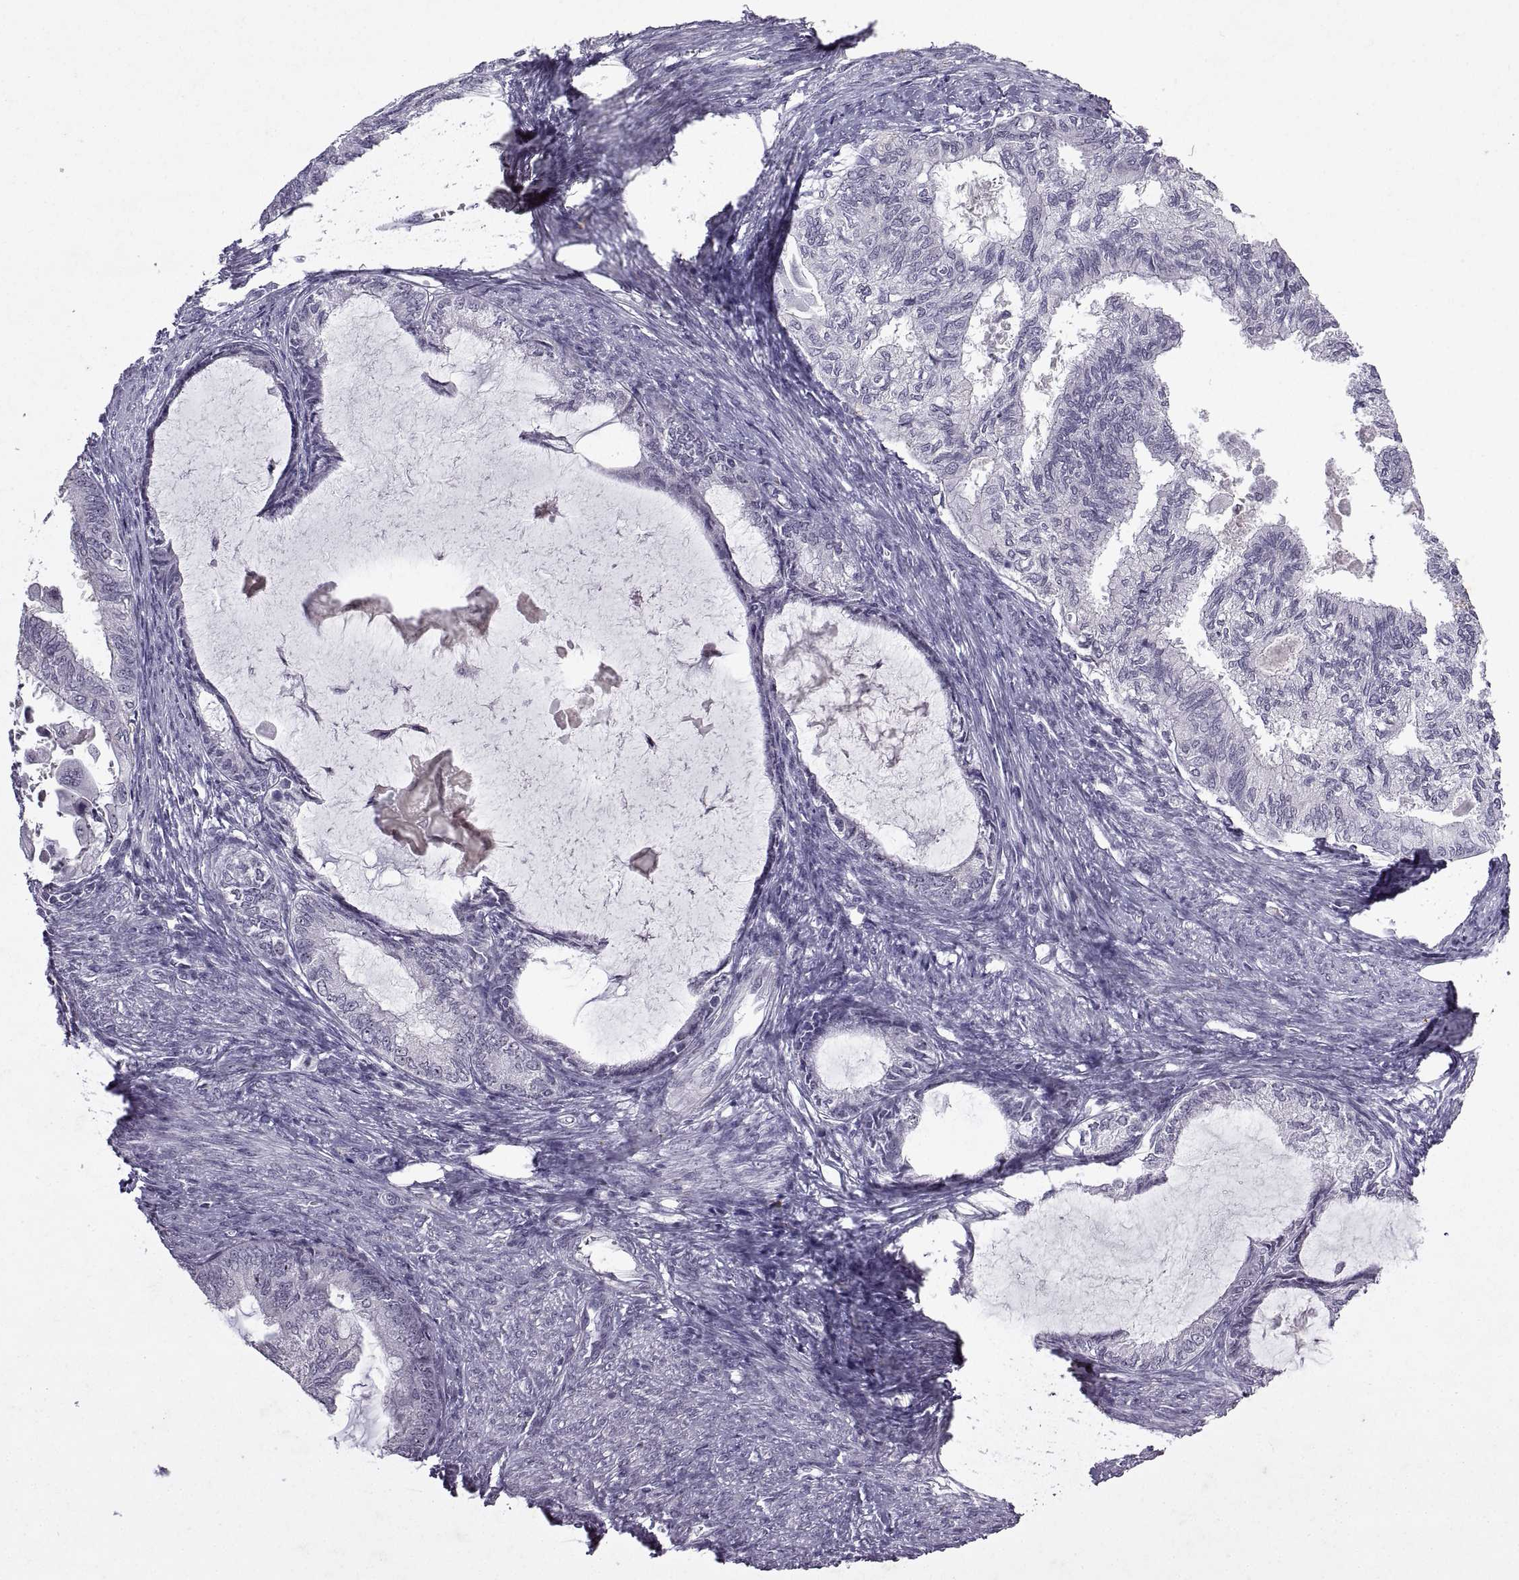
{"staining": {"intensity": "negative", "quantity": "none", "location": "none"}, "tissue": "endometrial cancer", "cell_type": "Tumor cells", "image_type": "cancer", "snomed": [{"axis": "morphology", "description": "Adenocarcinoma, NOS"}, {"axis": "topography", "description": "Endometrium"}], "caption": "High power microscopy micrograph of an immunohistochemistry (IHC) image of endometrial cancer, revealing no significant expression in tumor cells.", "gene": "SINHCAF", "patient": {"sex": "female", "age": 86}}